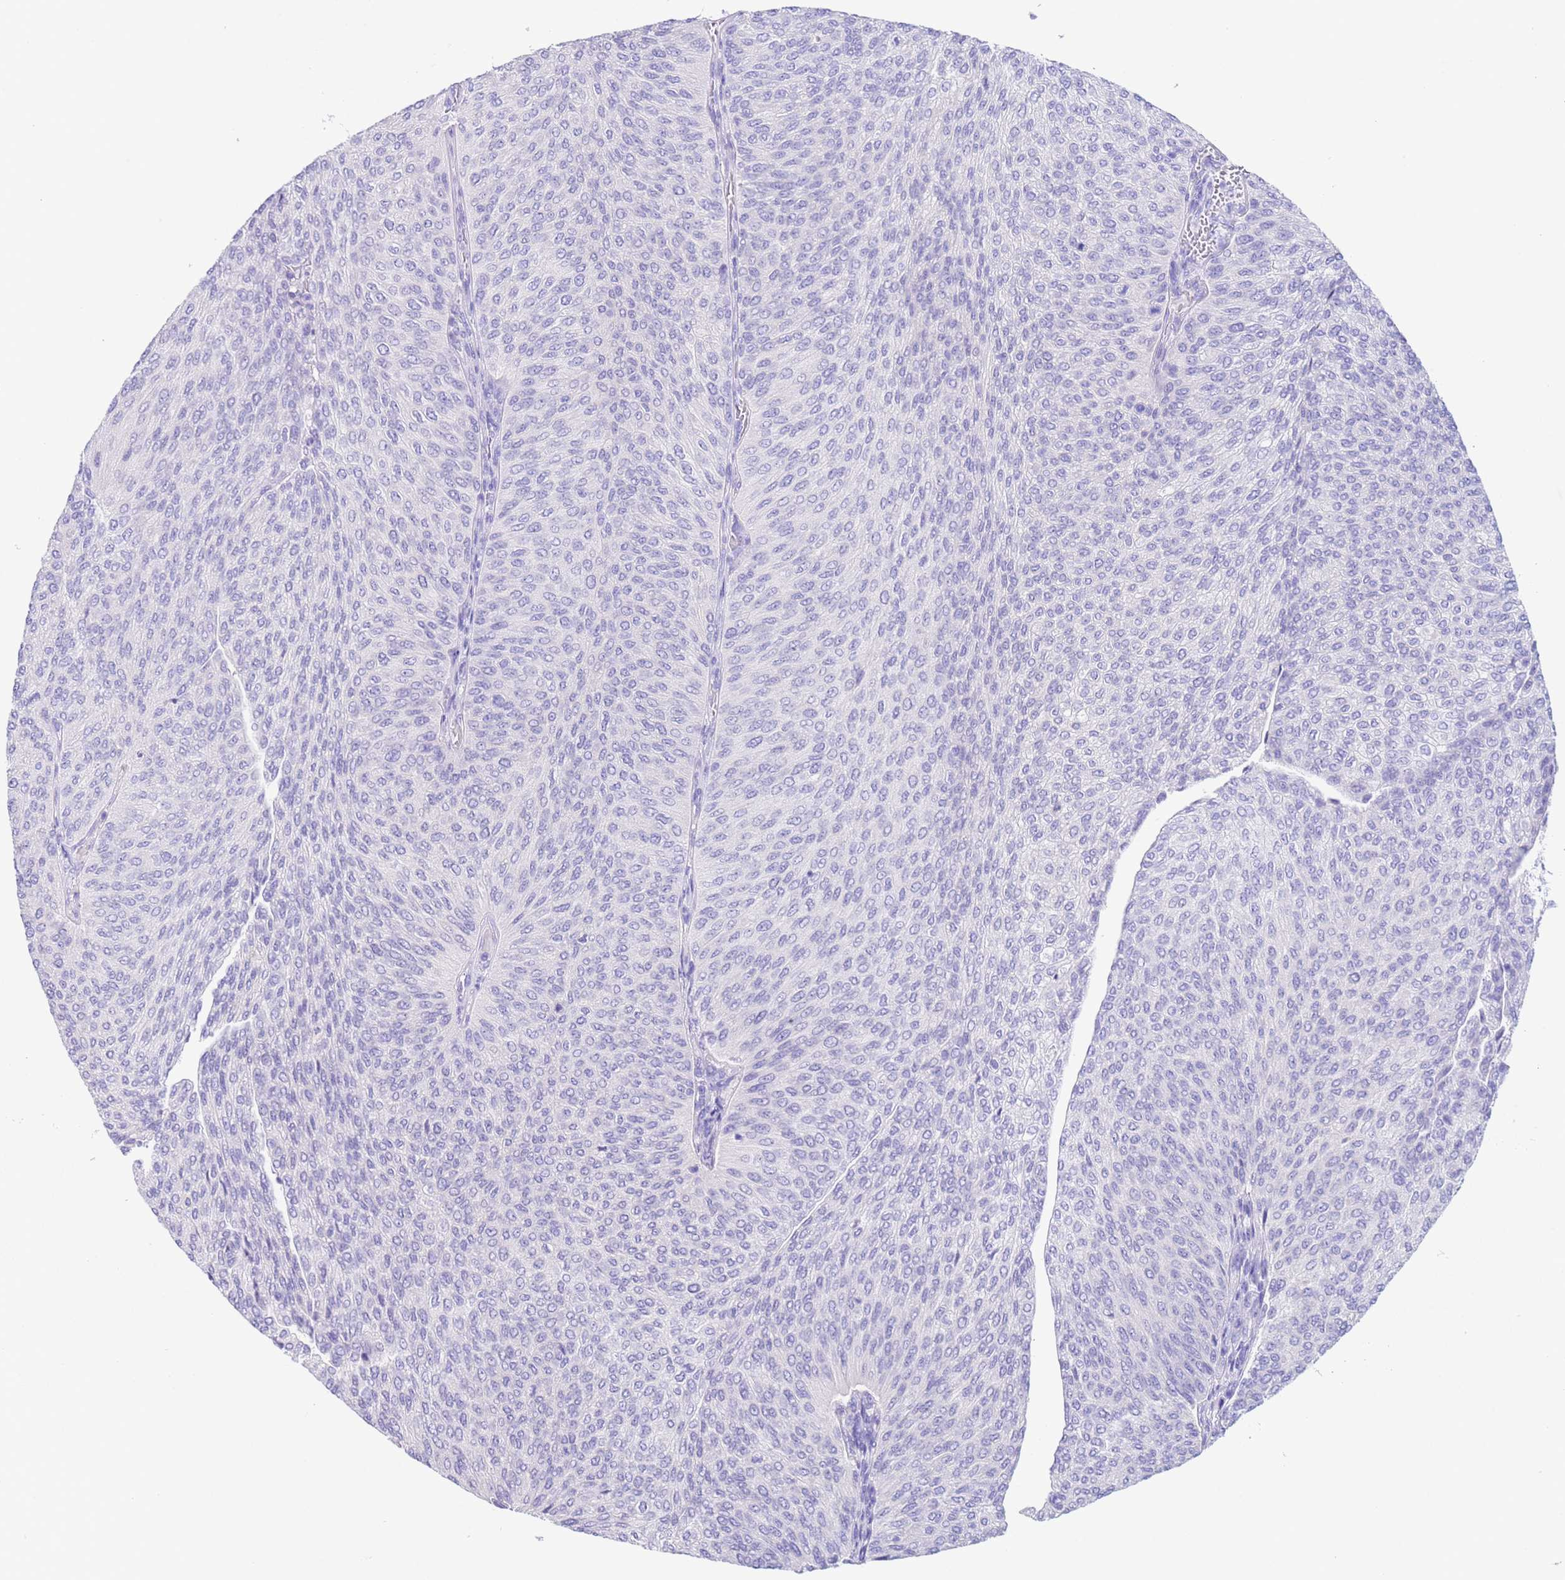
{"staining": {"intensity": "negative", "quantity": "none", "location": "none"}, "tissue": "urothelial cancer", "cell_type": "Tumor cells", "image_type": "cancer", "snomed": [{"axis": "morphology", "description": "Urothelial carcinoma, High grade"}, {"axis": "topography", "description": "Urinary bladder"}], "caption": "Immunohistochemical staining of human urothelial cancer demonstrates no significant expression in tumor cells.", "gene": "CPB1", "patient": {"sex": "female", "age": 79}}